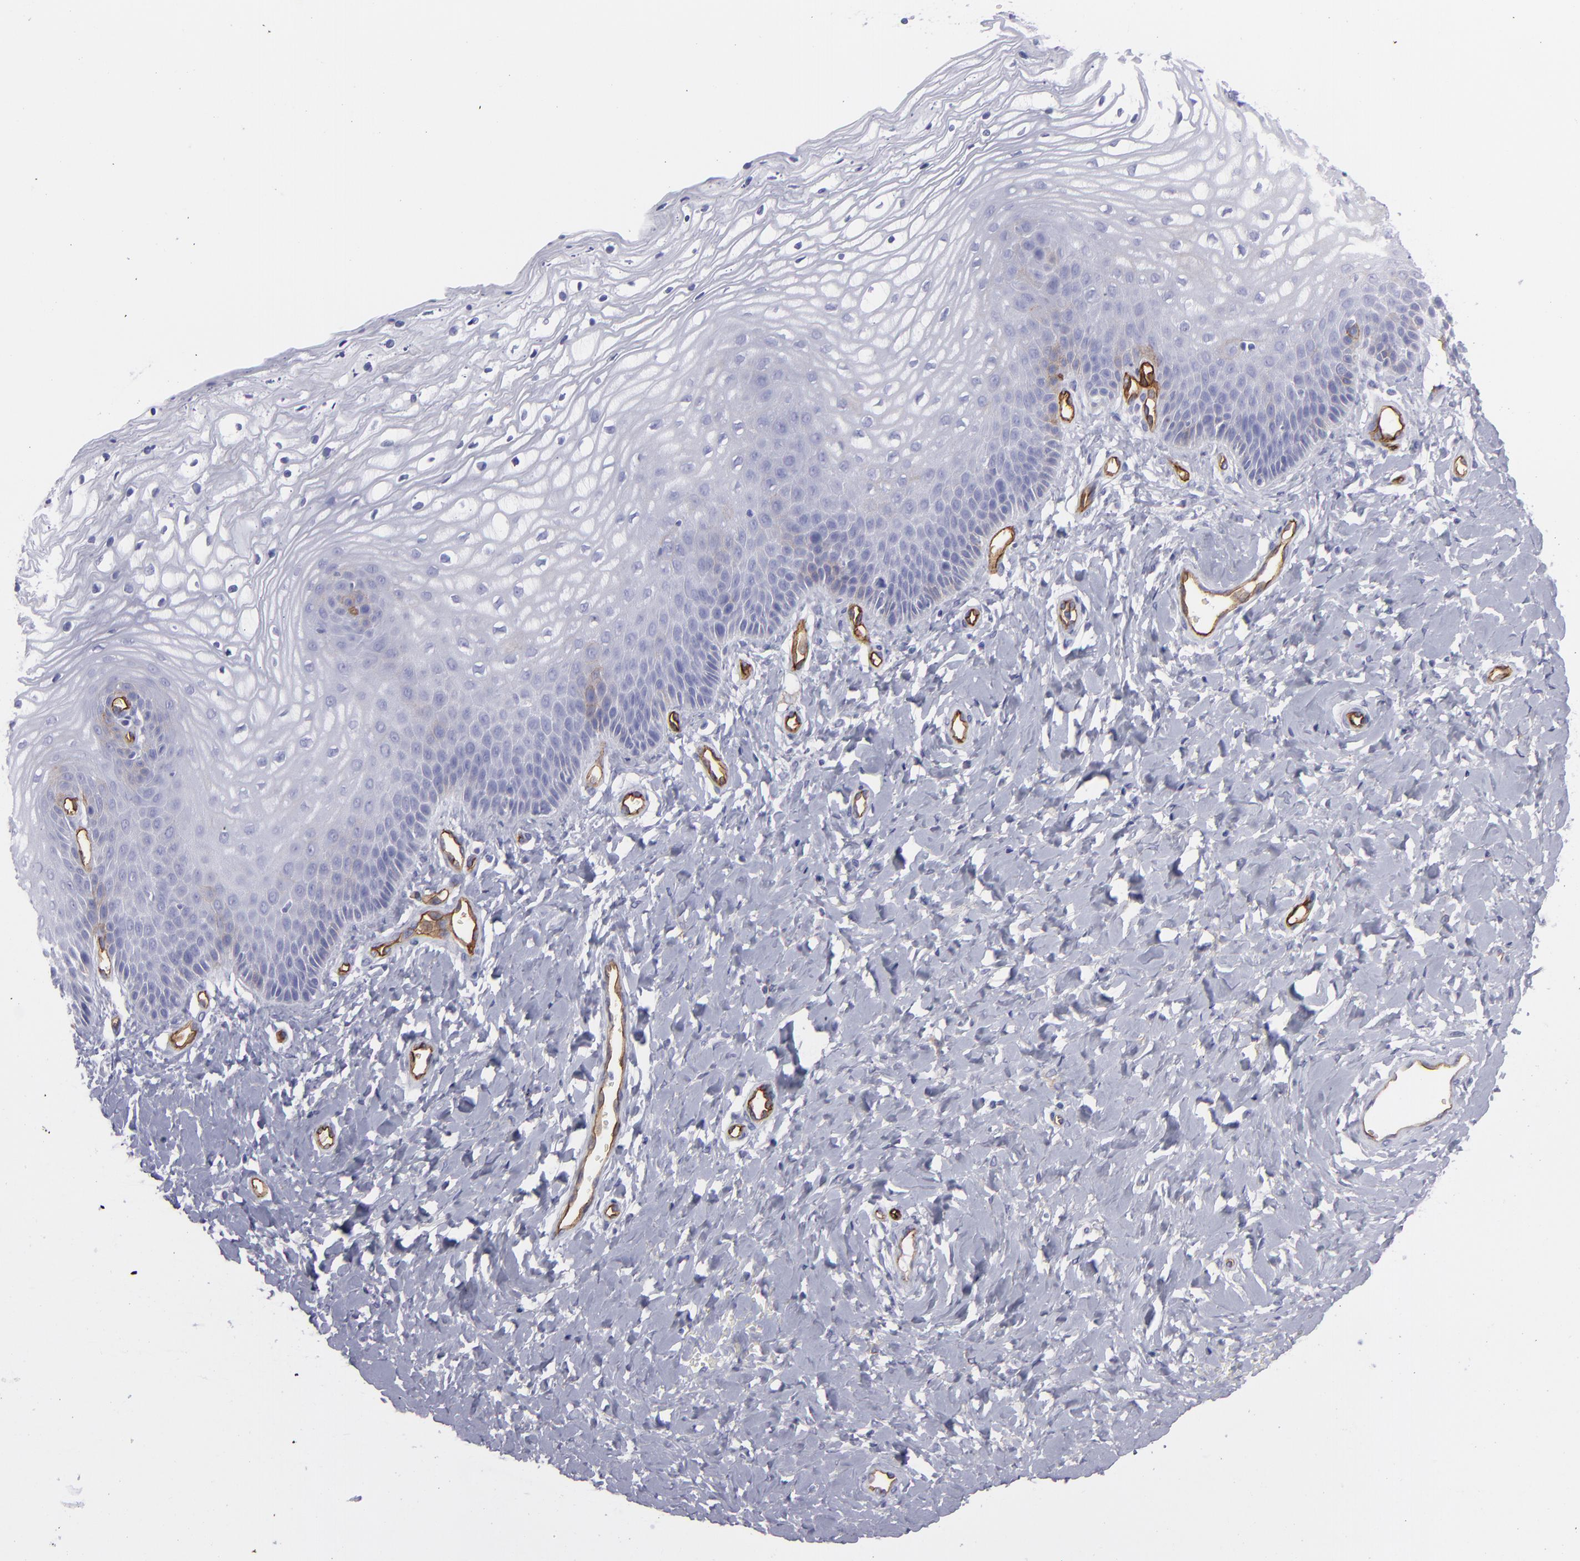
{"staining": {"intensity": "negative", "quantity": "none", "location": "none"}, "tissue": "vagina", "cell_type": "Squamous epithelial cells", "image_type": "normal", "snomed": [{"axis": "morphology", "description": "Normal tissue, NOS"}, {"axis": "topography", "description": "Vagina"}], "caption": "Image shows no significant protein positivity in squamous epithelial cells of normal vagina. (Stains: DAB immunohistochemistry (IHC) with hematoxylin counter stain, Microscopy: brightfield microscopy at high magnification).", "gene": "ACE", "patient": {"sex": "female", "age": 68}}